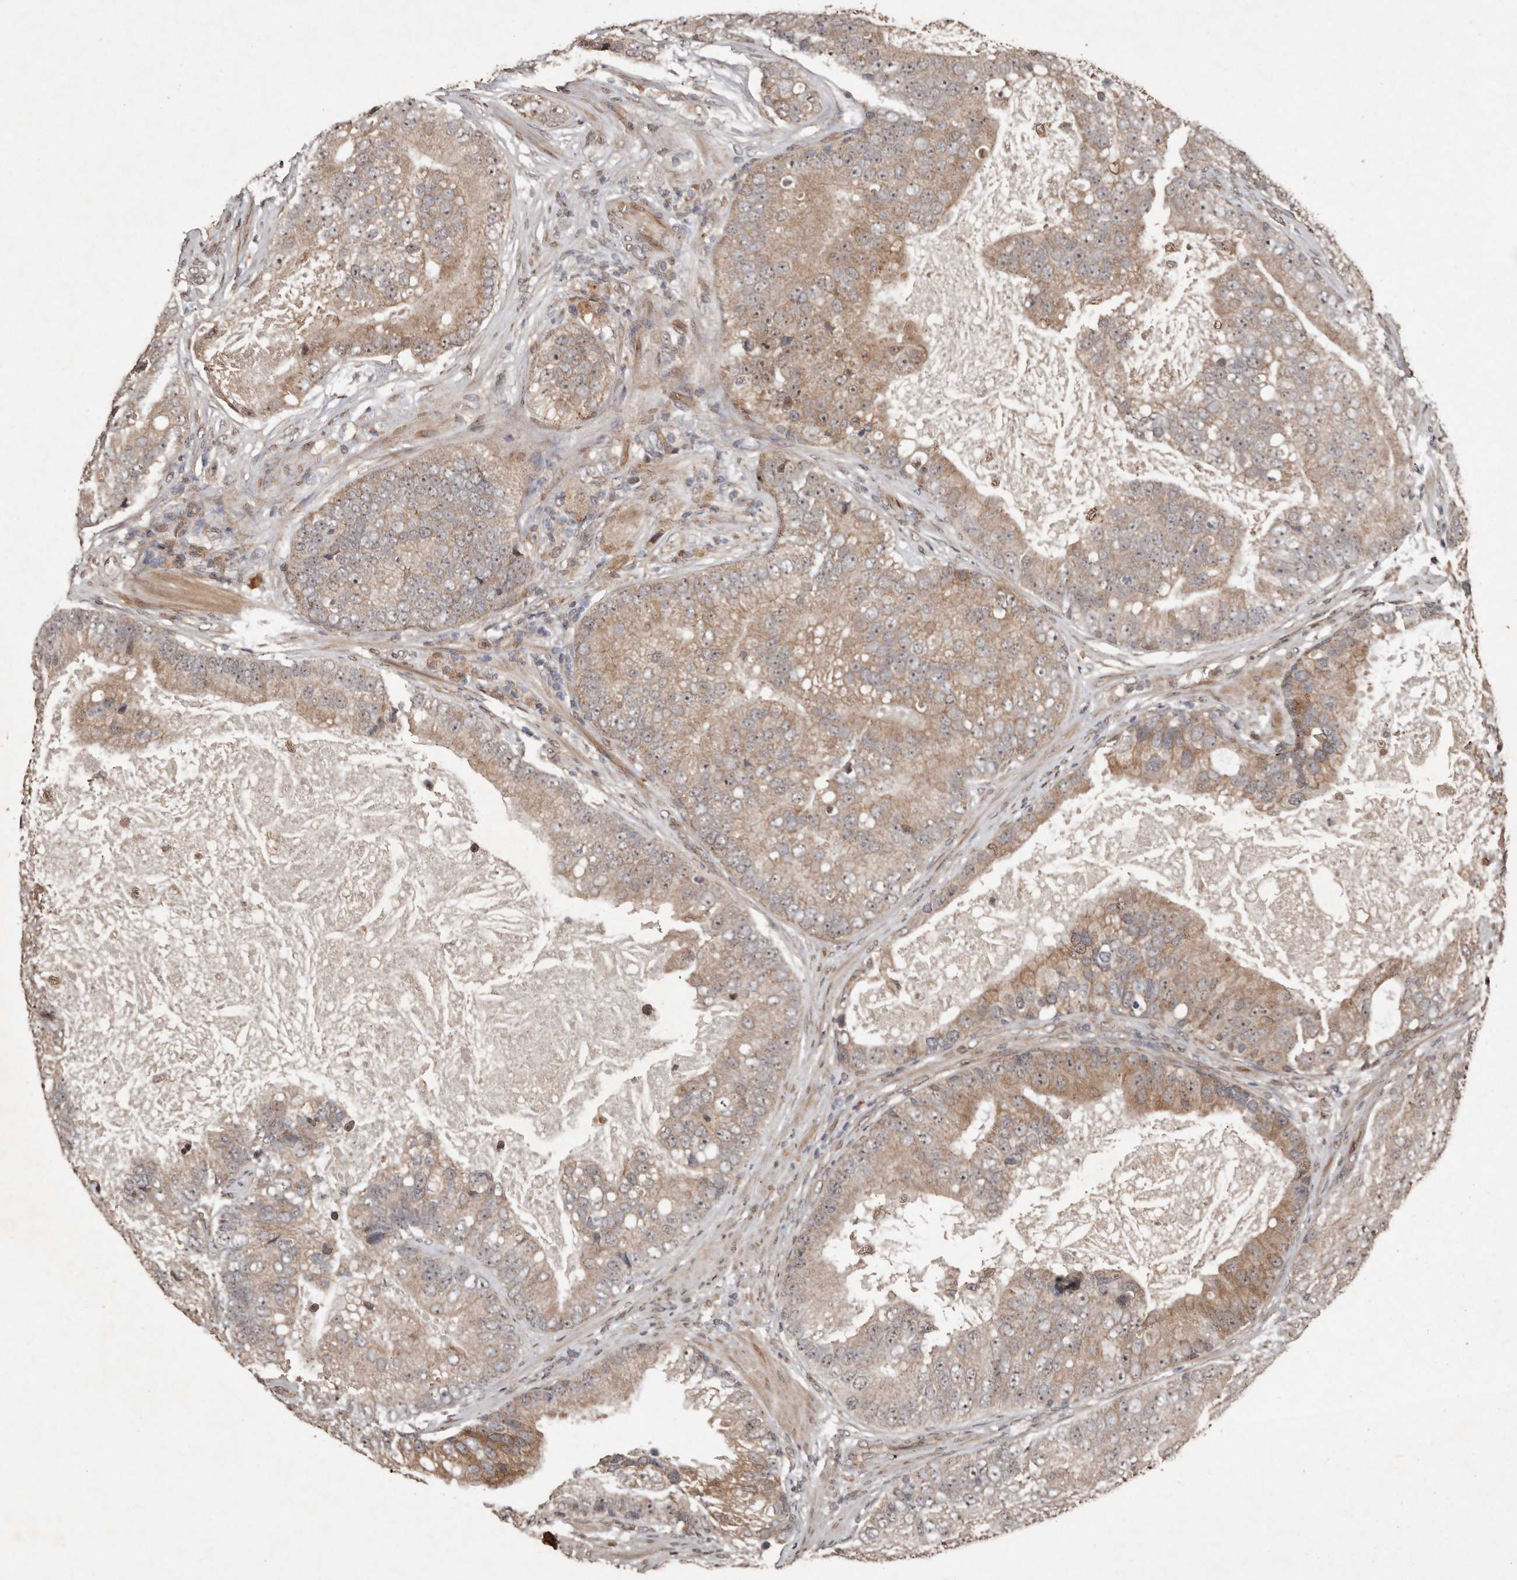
{"staining": {"intensity": "moderate", "quantity": "25%-75%", "location": "cytoplasmic/membranous,nuclear"}, "tissue": "prostate cancer", "cell_type": "Tumor cells", "image_type": "cancer", "snomed": [{"axis": "morphology", "description": "Adenocarcinoma, High grade"}, {"axis": "topography", "description": "Prostate"}], "caption": "Immunohistochemistry of adenocarcinoma (high-grade) (prostate) demonstrates medium levels of moderate cytoplasmic/membranous and nuclear expression in approximately 25%-75% of tumor cells.", "gene": "DIP2C", "patient": {"sex": "male", "age": 70}}